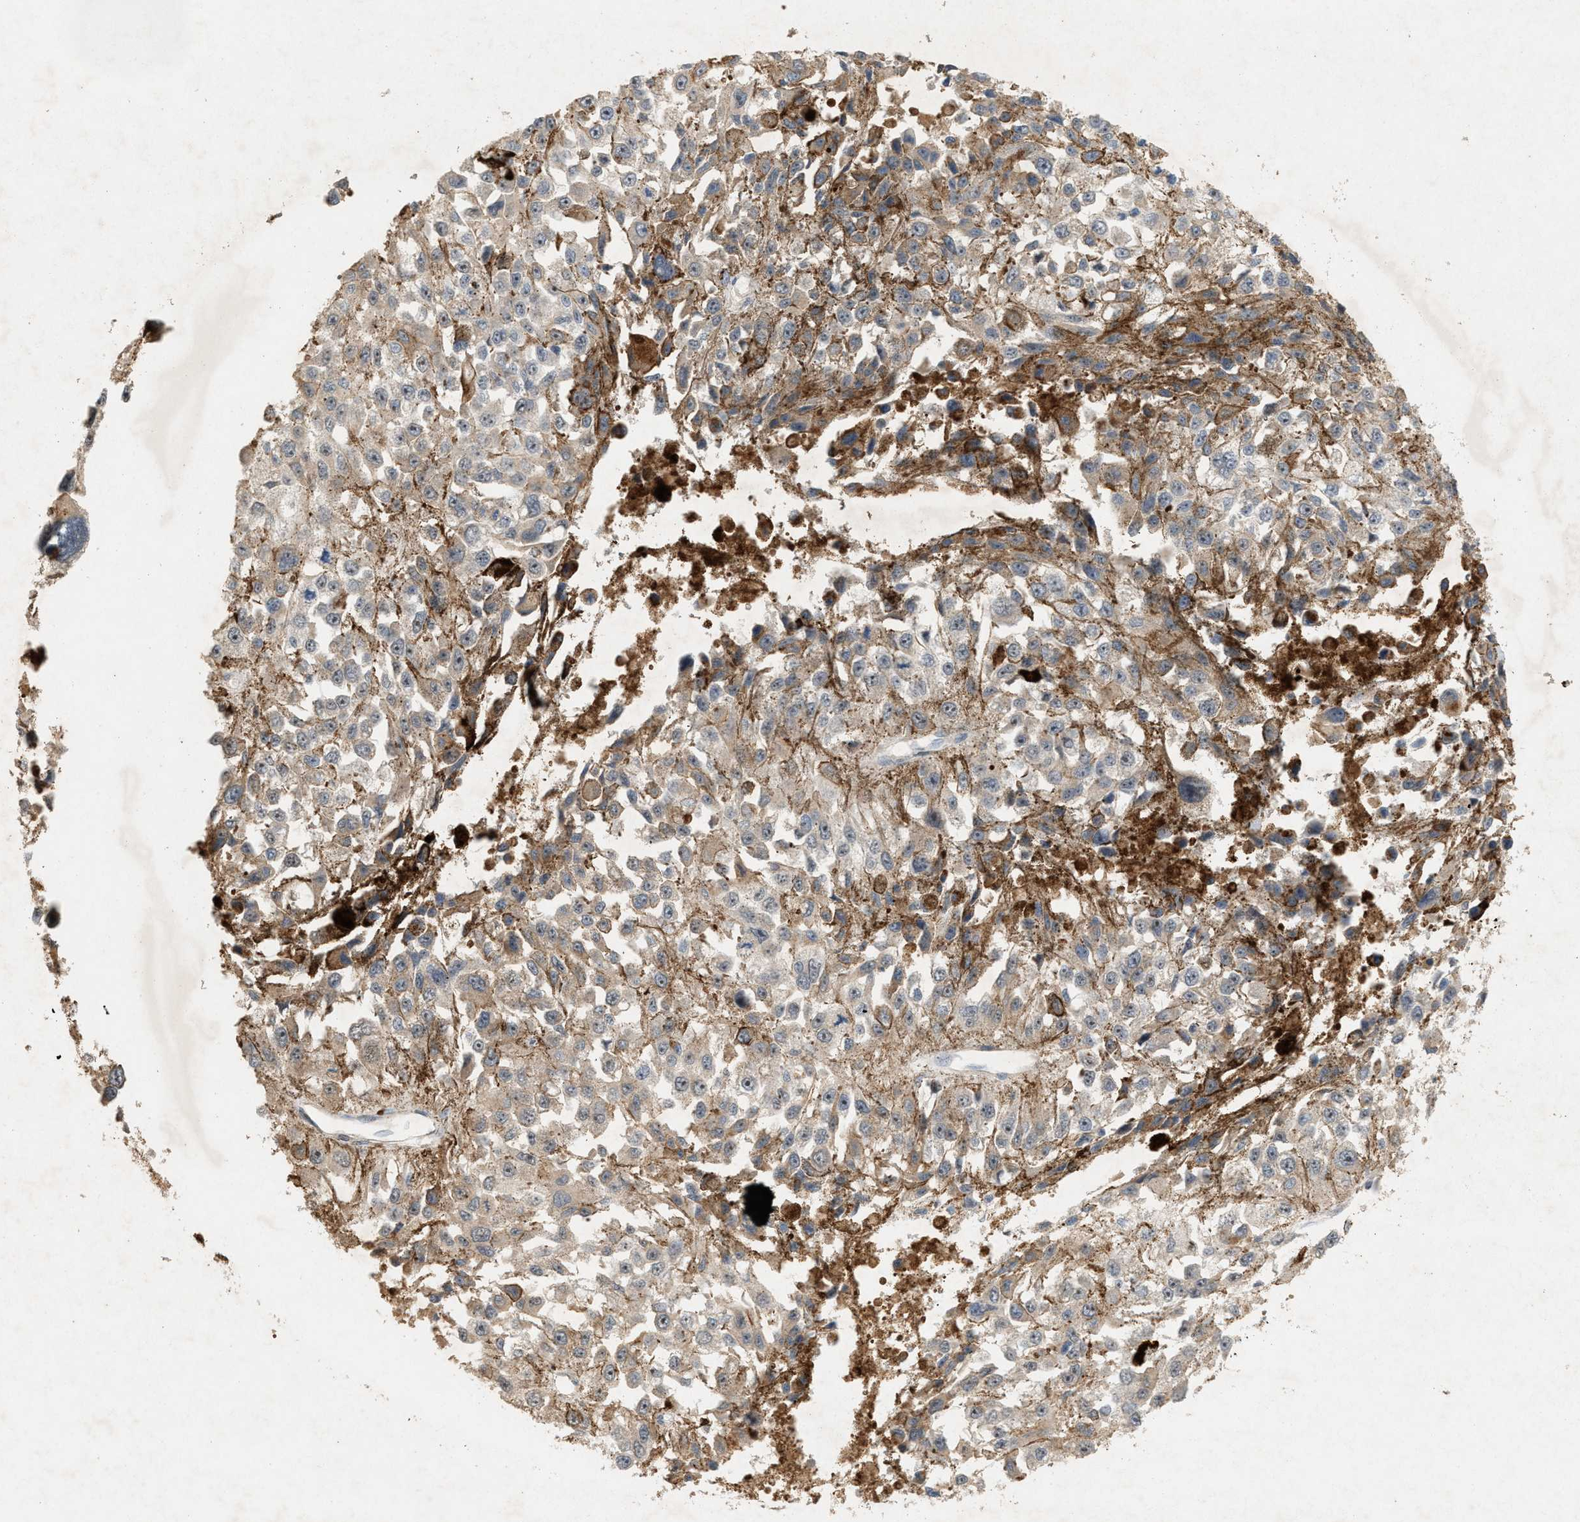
{"staining": {"intensity": "weak", "quantity": "25%-75%", "location": "cytoplasmic/membranous"}, "tissue": "melanoma", "cell_type": "Tumor cells", "image_type": "cancer", "snomed": [{"axis": "morphology", "description": "Malignant melanoma, Metastatic site"}, {"axis": "topography", "description": "Lymph node"}], "caption": "Immunohistochemistry (IHC) (DAB (3,3'-diaminobenzidine)) staining of malignant melanoma (metastatic site) reveals weak cytoplasmic/membranous protein positivity in about 25%-75% of tumor cells.", "gene": "DCAF7", "patient": {"sex": "male", "age": 59}}